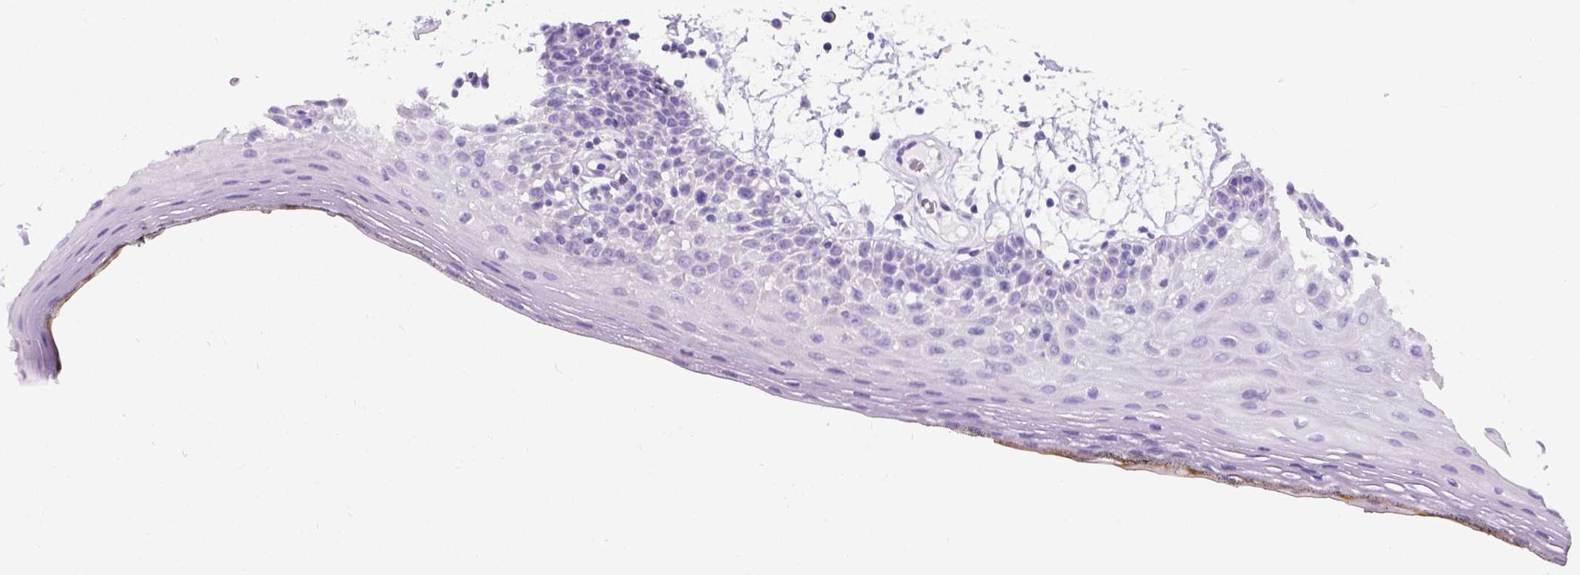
{"staining": {"intensity": "negative", "quantity": "none", "location": "none"}, "tissue": "oral mucosa", "cell_type": "Squamous epithelial cells", "image_type": "normal", "snomed": [{"axis": "morphology", "description": "Normal tissue, NOS"}, {"axis": "morphology", "description": "Squamous cell carcinoma, NOS"}, {"axis": "topography", "description": "Oral tissue"}, {"axis": "topography", "description": "Head-Neck"}], "caption": "A high-resolution histopathology image shows immunohistochemistry staining of unremarkable oral mucosa, which demonstrates no significant staining in squamous epithelial cells.", "gene": "C7orf57", "patient": {"sex": "male", "age": 52}}